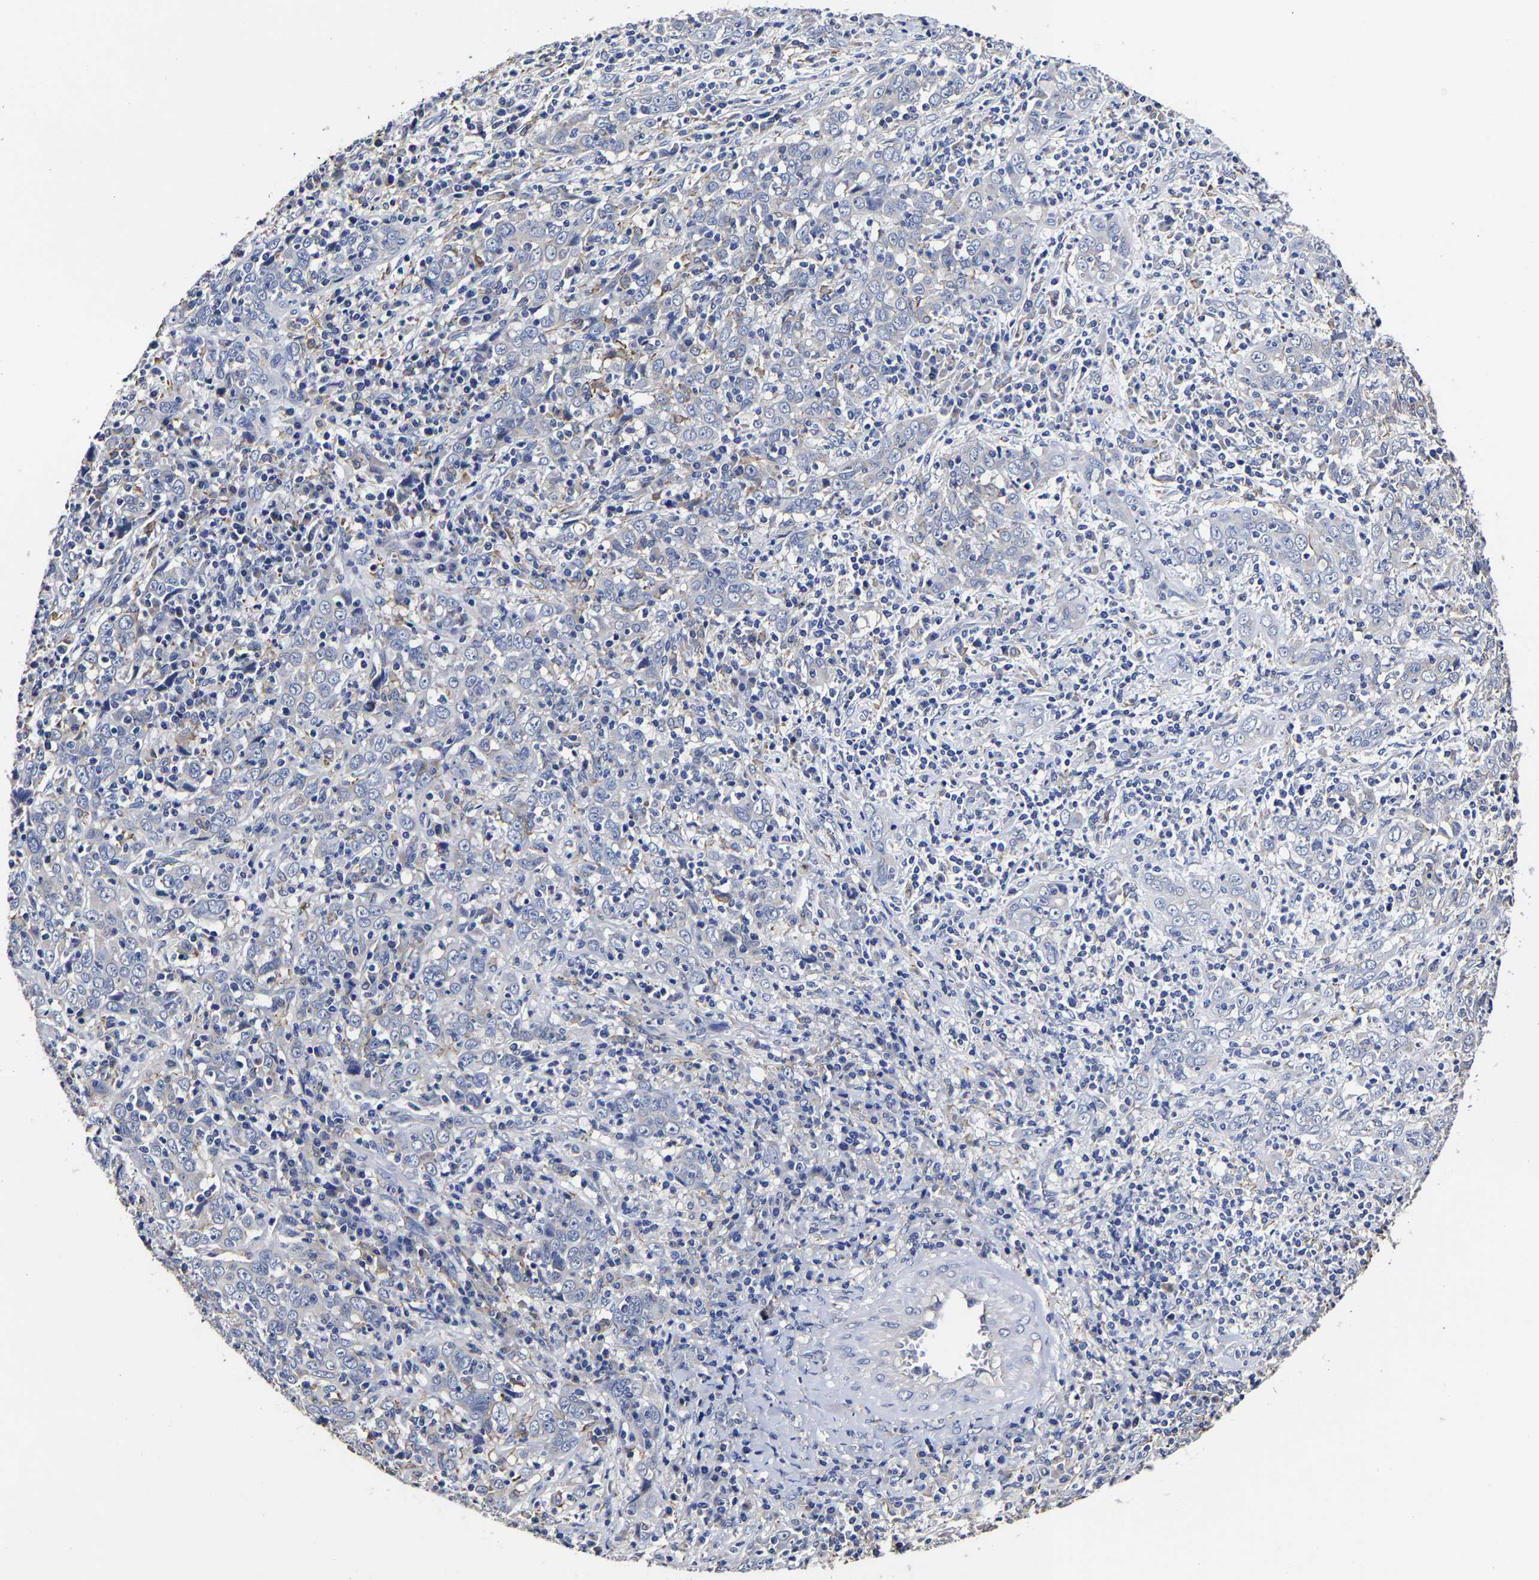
{"staining": {"intensity": "negative", "quantity": "none", "location": "none"}, "tissue": "cervical cancer", "cell_type": "Tumor cells", "image_type": "cancer", "snomed": [{"axis": "morphology", "description": "Squamous cell carcinoma, NOS"}, {"axis": "topography", "description": "Cervix"}], "caption": "Human cervical cancer stained for a protein using immunohistochemistry exhibits no staining in tumor cells.", "gene": "AASS", "patient": {"sex": "female", "age": 46}}